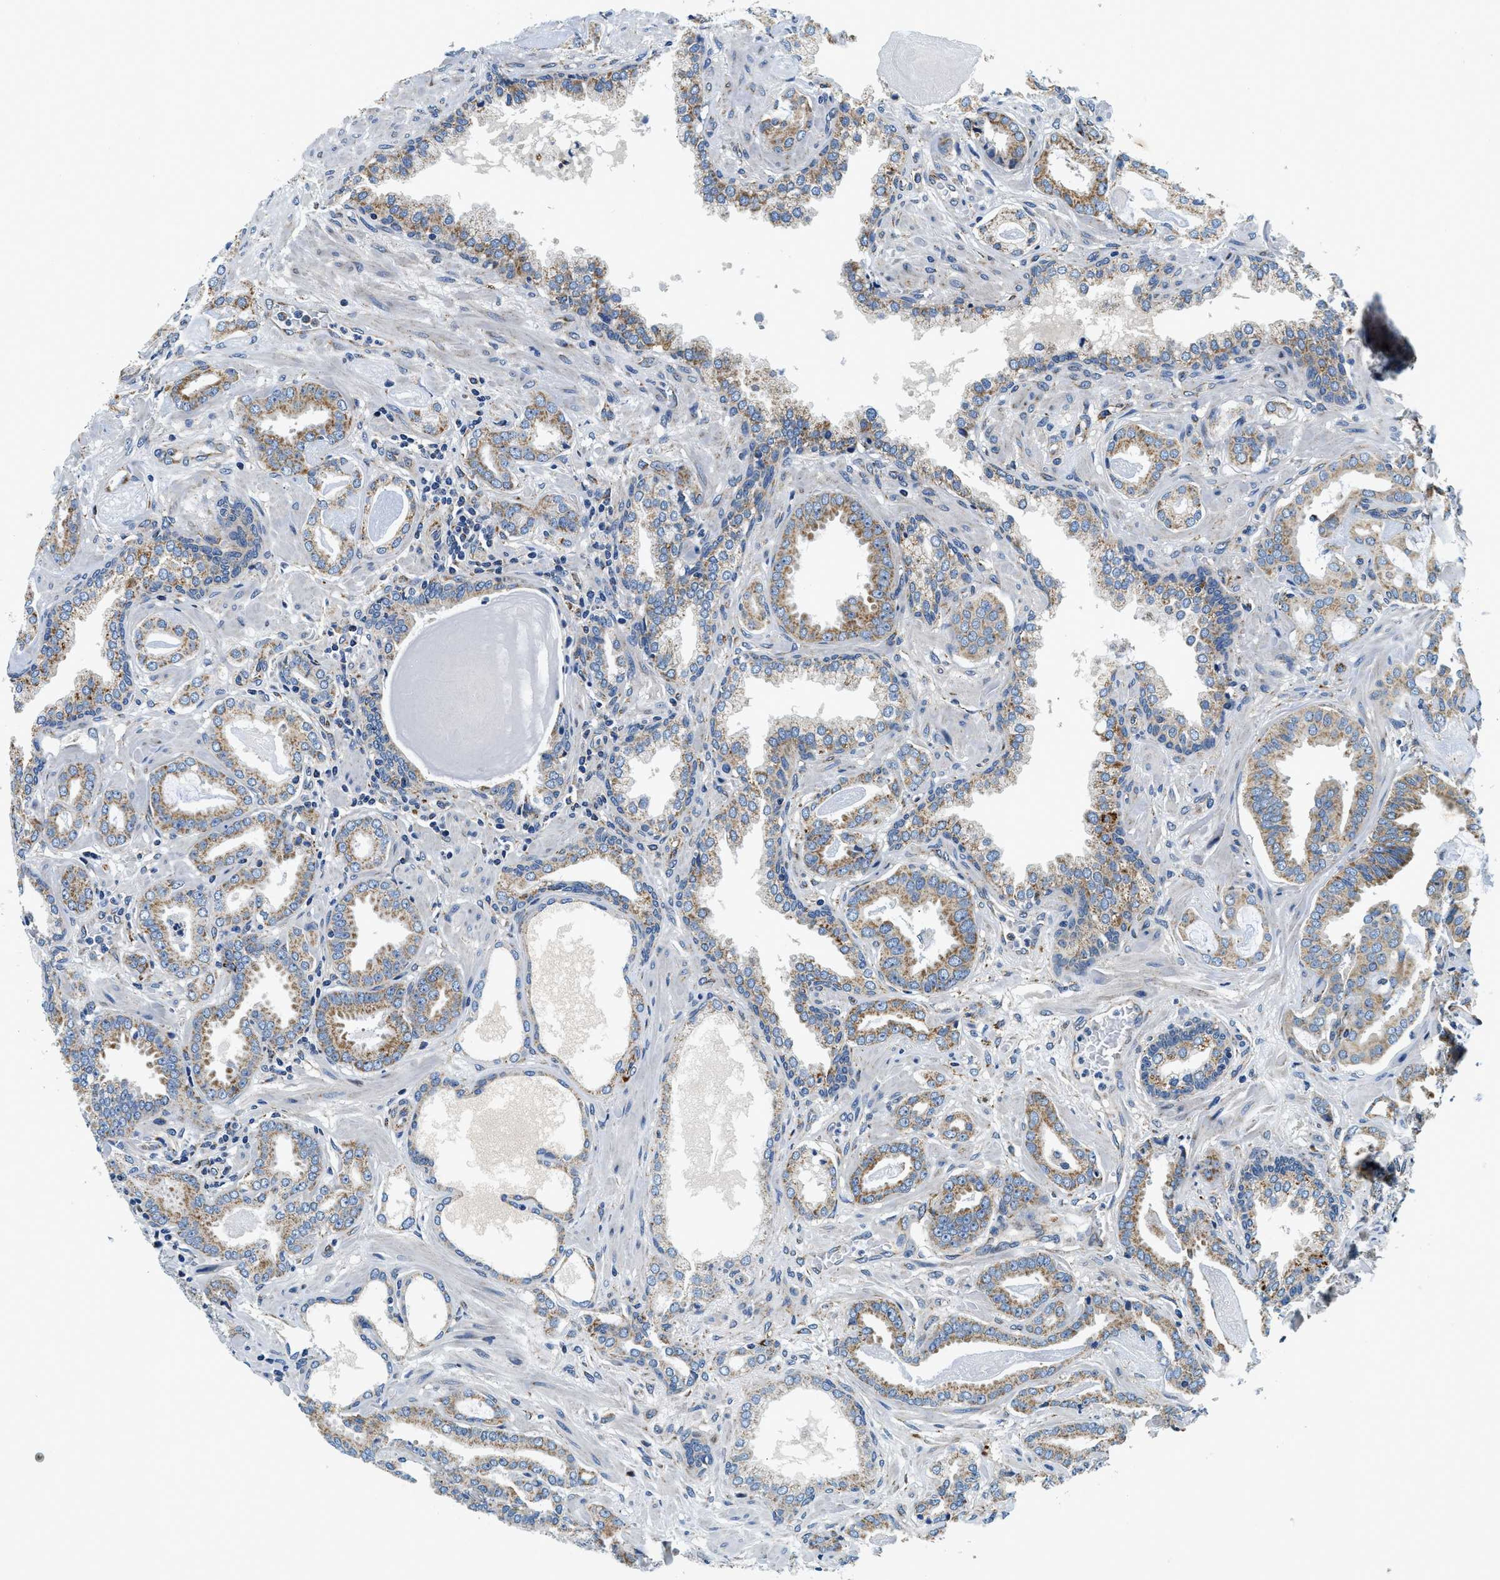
{"staining": {"intensity": "moderate", "quantity": ">75%", "location": "cytoplasmic/membranous"}, "tissue": "prostate cancer", "cell_type": "Tumor cells", "image_type": "cancer", "snomed": [{"axis": "morphology", "description": "Adenocarcinoma, Low grade"}, {"axis": "topography", "description": "Prostate"}], "caption": "A brown stain labels moderate cytoplasmic/membranous staining of a protein in human prostate adenocarcinoma (low-grade) tumor cells.", "gene": "SAMD4B", "patient": {"sex": "male", "age": 53}}